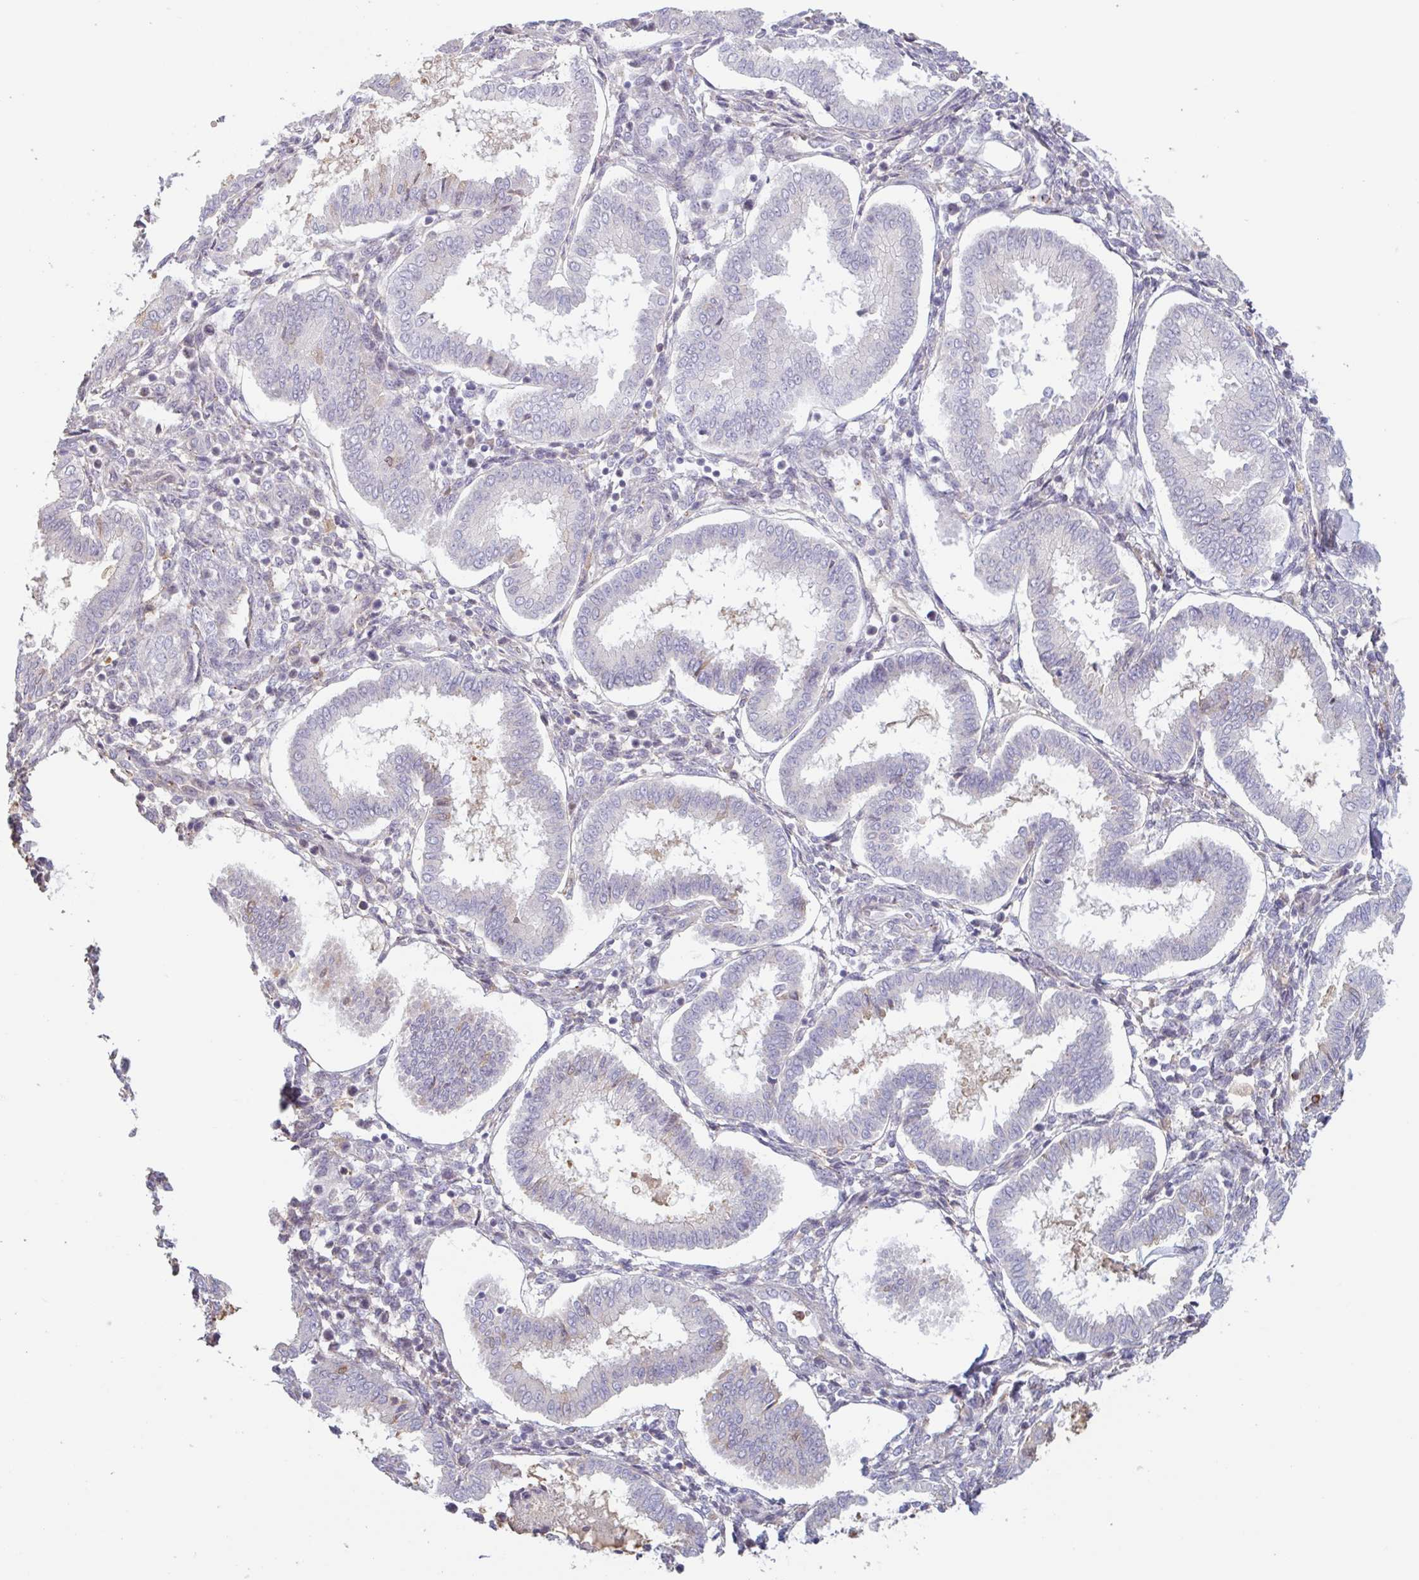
{"staining": {"intensity": "negative", "quantity": "none", "location": "none"}, "tissue": "endometrium", "cell_type": "Cells in endometrial stroma", "image_type": "normal", "snomed": [{"axis": "morphology", "description": "Normal tissue, NOS"}, {"axis": "topography", "description": "Endometrium"}], "caption": "Immunohistochemical staining of unremarkable human endometrium displays no significant staining in cells in endometrial stroma.", "gene": "TAF1D", "patient": {"sex": "female", "age": 24}}